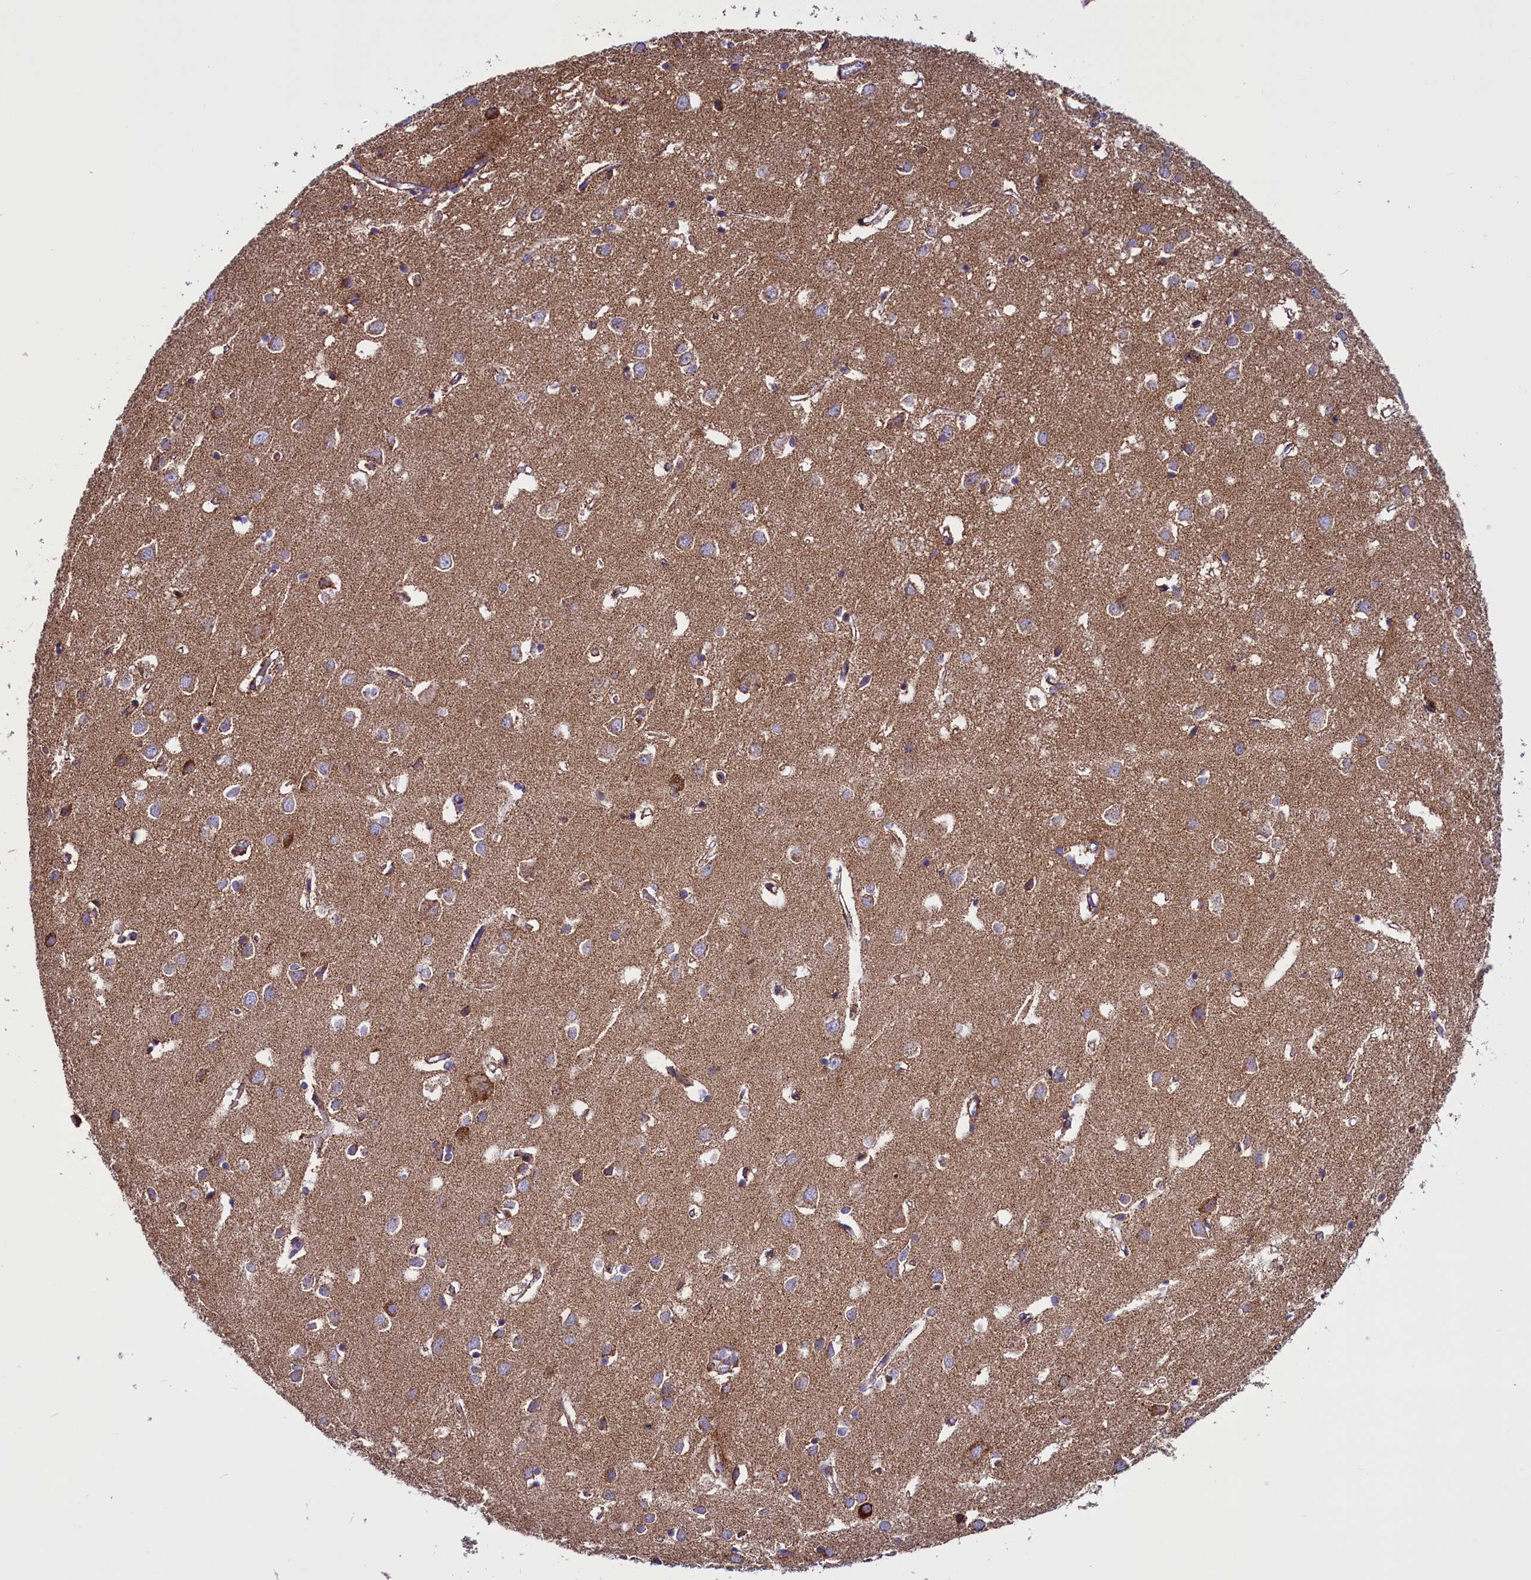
{"staining": {"intensity": "weak", "quantity": "25%-75%", "location": "cytoplasmic/membranous"}, "tissue": "cerebral cortex", "cell_type": "Endothelial cells", "image_type": "normal", "snomed": [{"axis": "morphology", "description": "Normal tissue, NOS"}, {"axis": "topography", "description": "Cerebral cortex"}], "caption": "This histopathology image reveals normal cerebral cortex stained with IHC to label a protein in brown. The cytoplasmic/membranous of endothelial cells show weak positivity for the protein. Nuclei are counter-stained blue.", "gene": "ICA1L", "patient": {"sex": "female", "age": 64}}